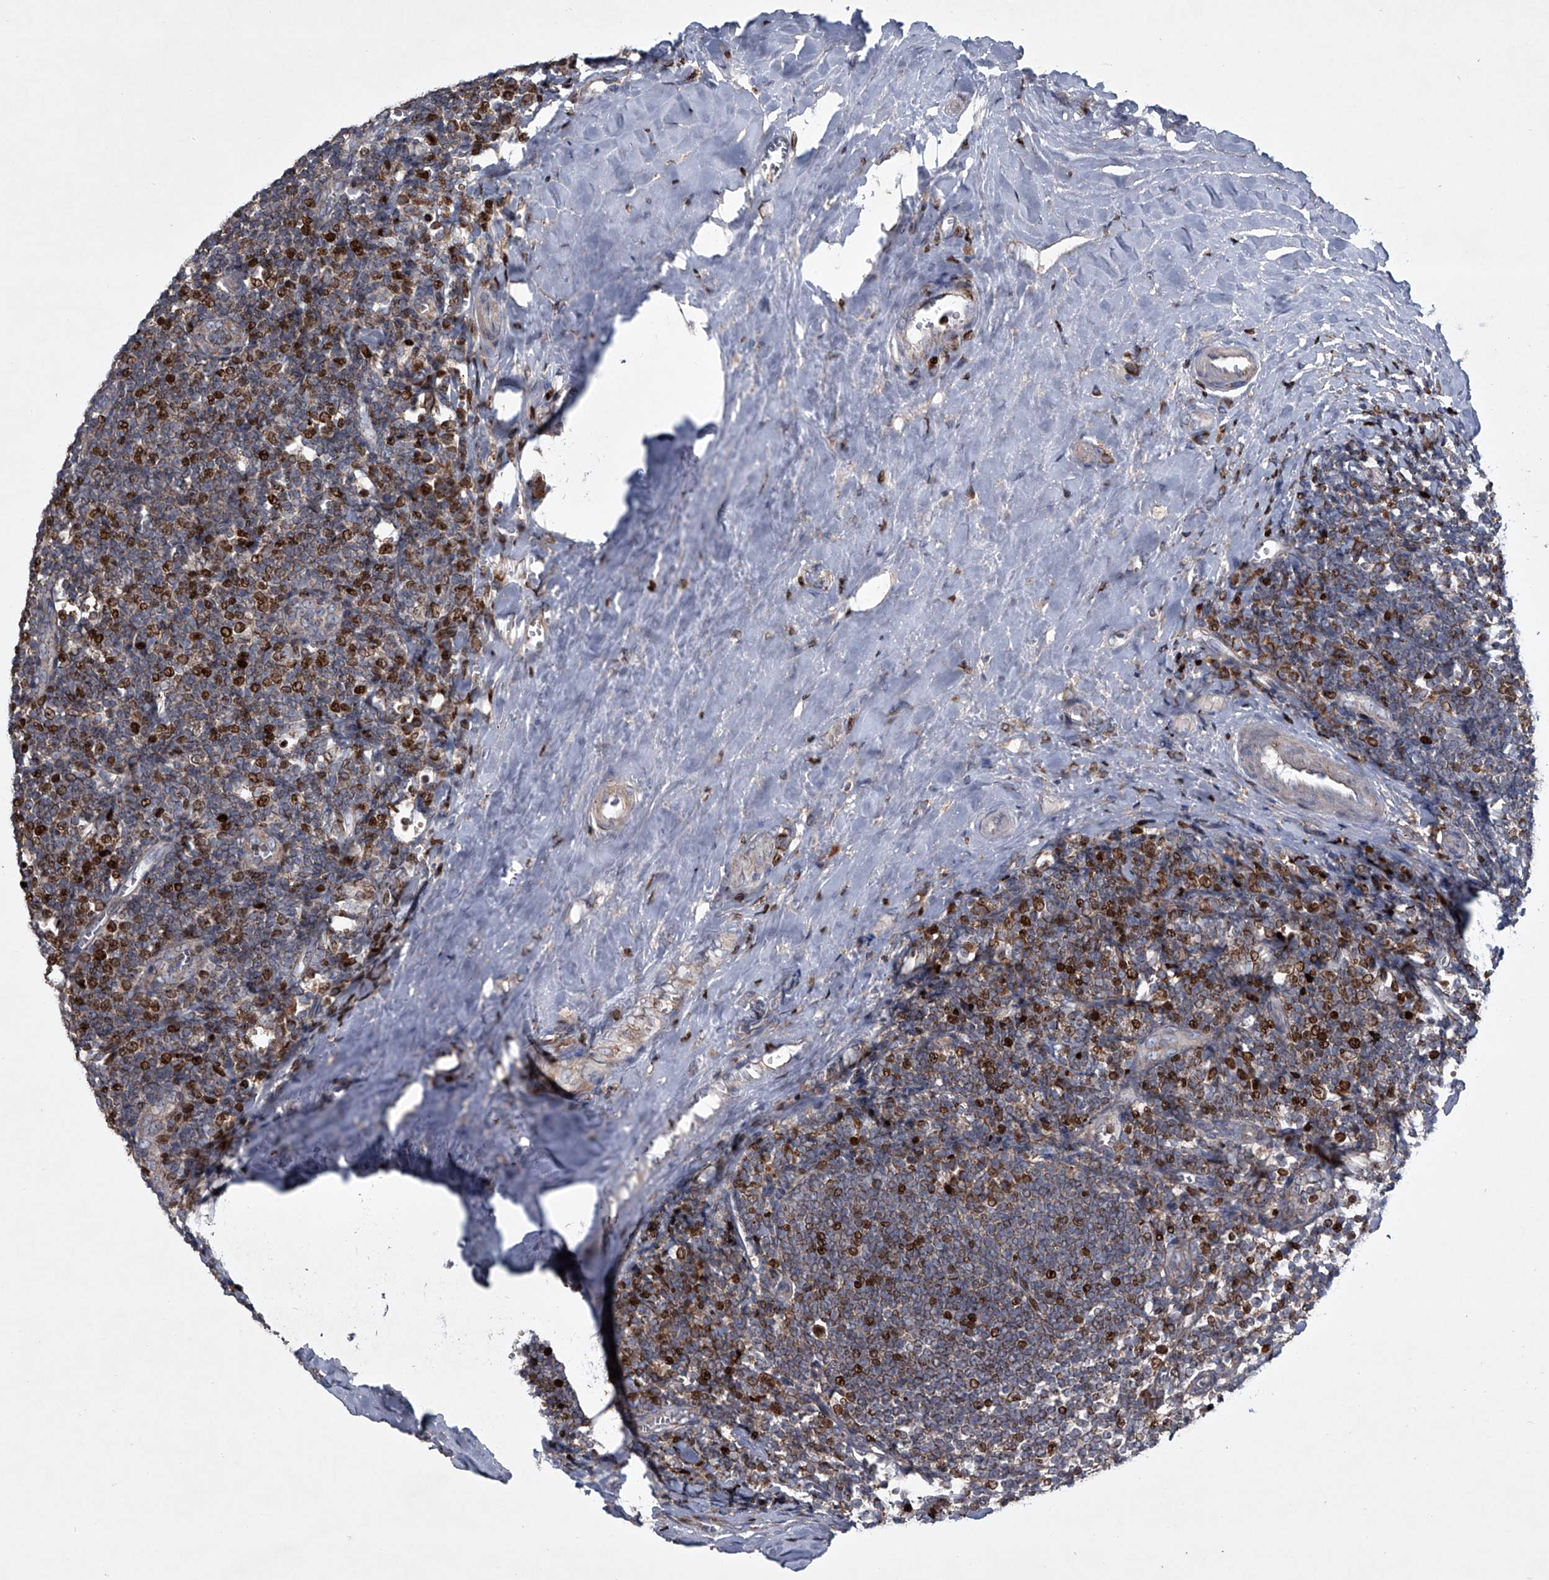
{"staining": {"intensity": "strong", "quantity": "25%-75%", "location": "cytoplasmic/membranous,nuclear"}, "tissue": "tonsil", "cell_type": "Germinal center cells", "image_type": "normal", "snomed": [{"axis": "morphology", "description": "Normal tissue, NOS"}, {"axis": "topography", "description": "Tonsil"}], "caption": "High-power microscopy captured an IHC histopathology image of benign tonsil, revealing strong cytoplasmic/membranous,nuclear expression in approximately 25%-75% of germinal center cells. Using DAB (3,3'-diaminobenzidine) (brown) and hematoxylin (blue) stains, captured at high magnification using brightfield microscopy.", "gene": "STRADA", "patient": {"sex": "male", "age": 27}}